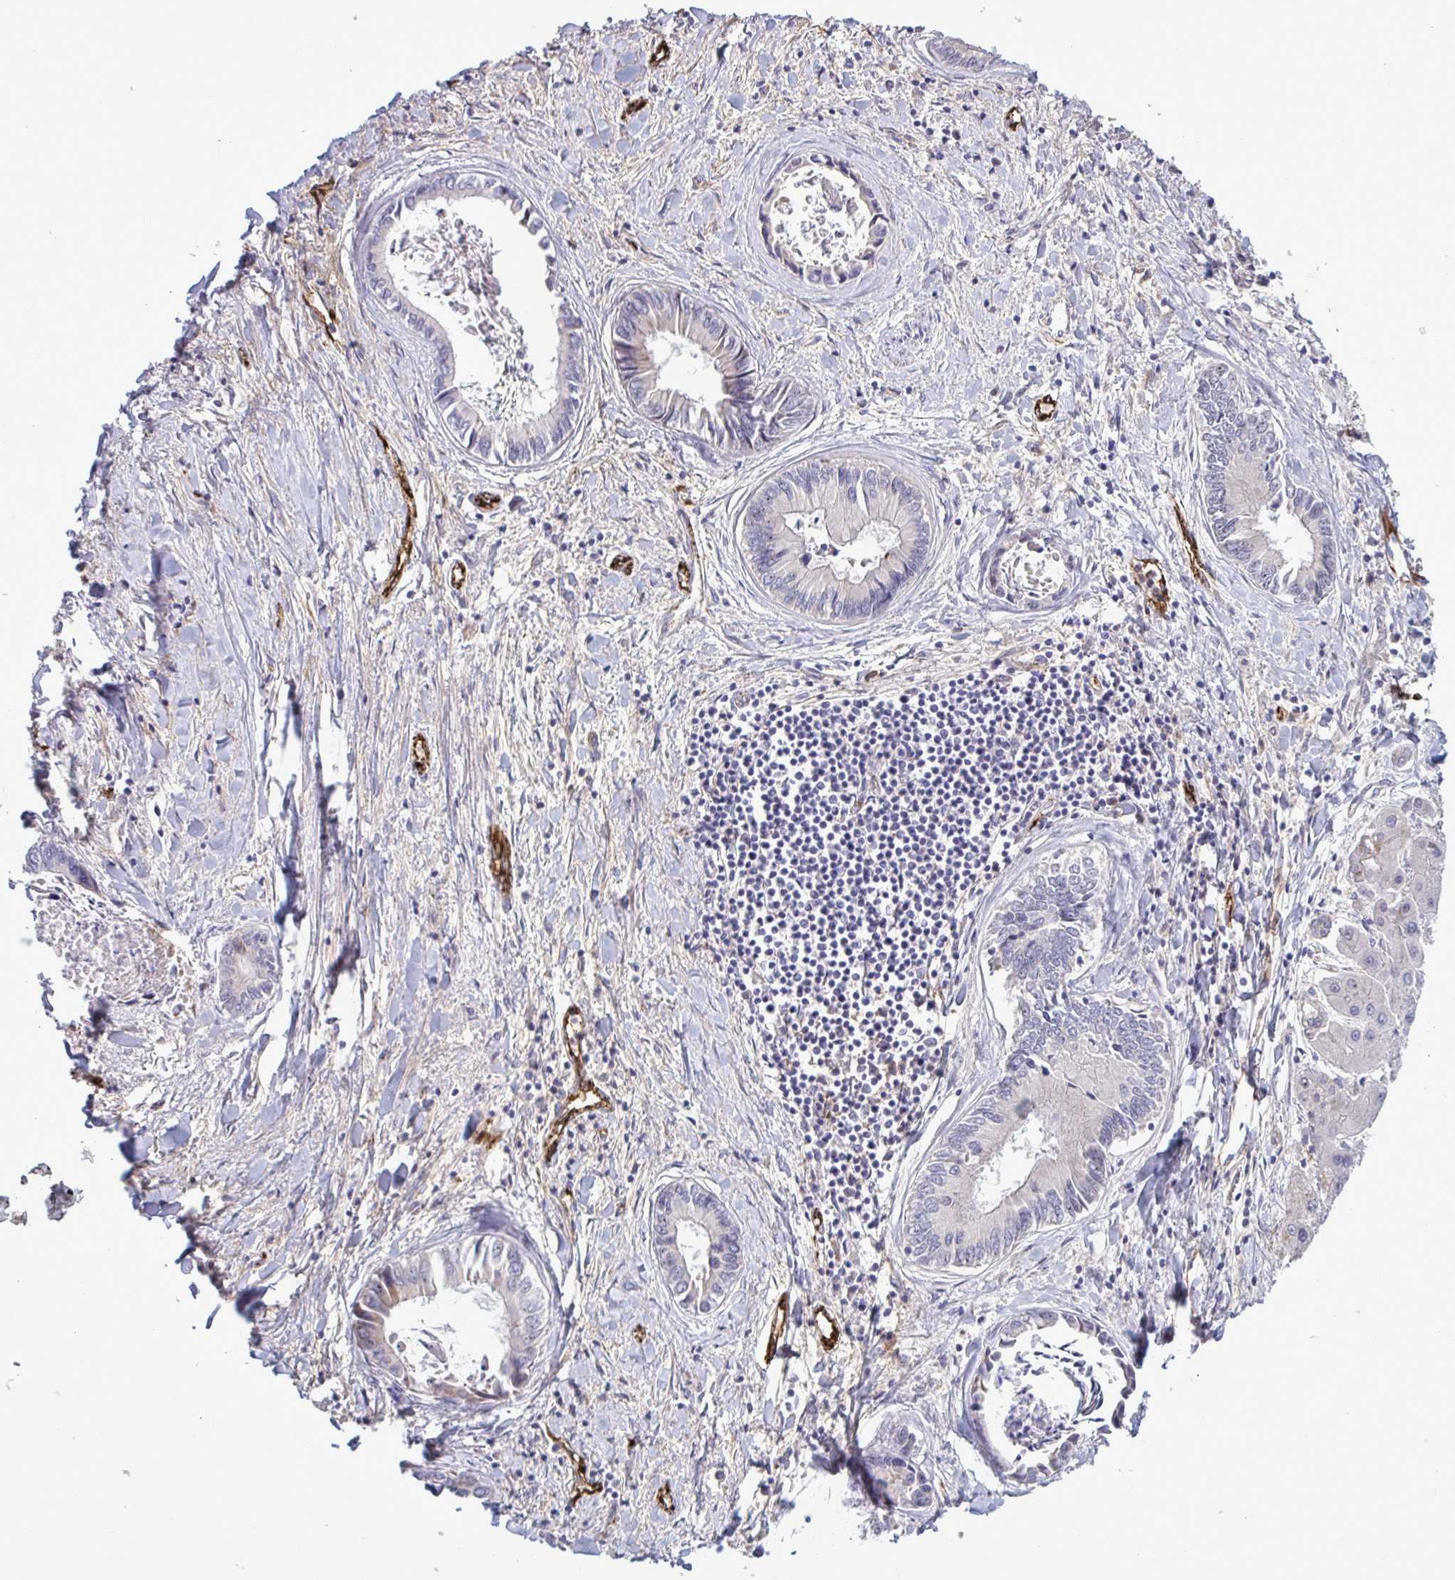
{"staining": {"intensity": "weak", "quantity": "<25%", "location": "cytoplasmic/membranous"}, "tissue": "liver cancer", "cell_type": "Tumor cells", "image_type": "cancer", "snomed": [{"axis": "morphology", "description": "Cholangiocarcinoma"}, {"axis": "topography", "description": "Liver"}], "caption": "Immunohistochemistry (IHC) of liver cancer (cholangiocarcinoma) displays no staining in tumor cells.", "gene": "CD101", "patient": {"sex": "male", "age": 66}}